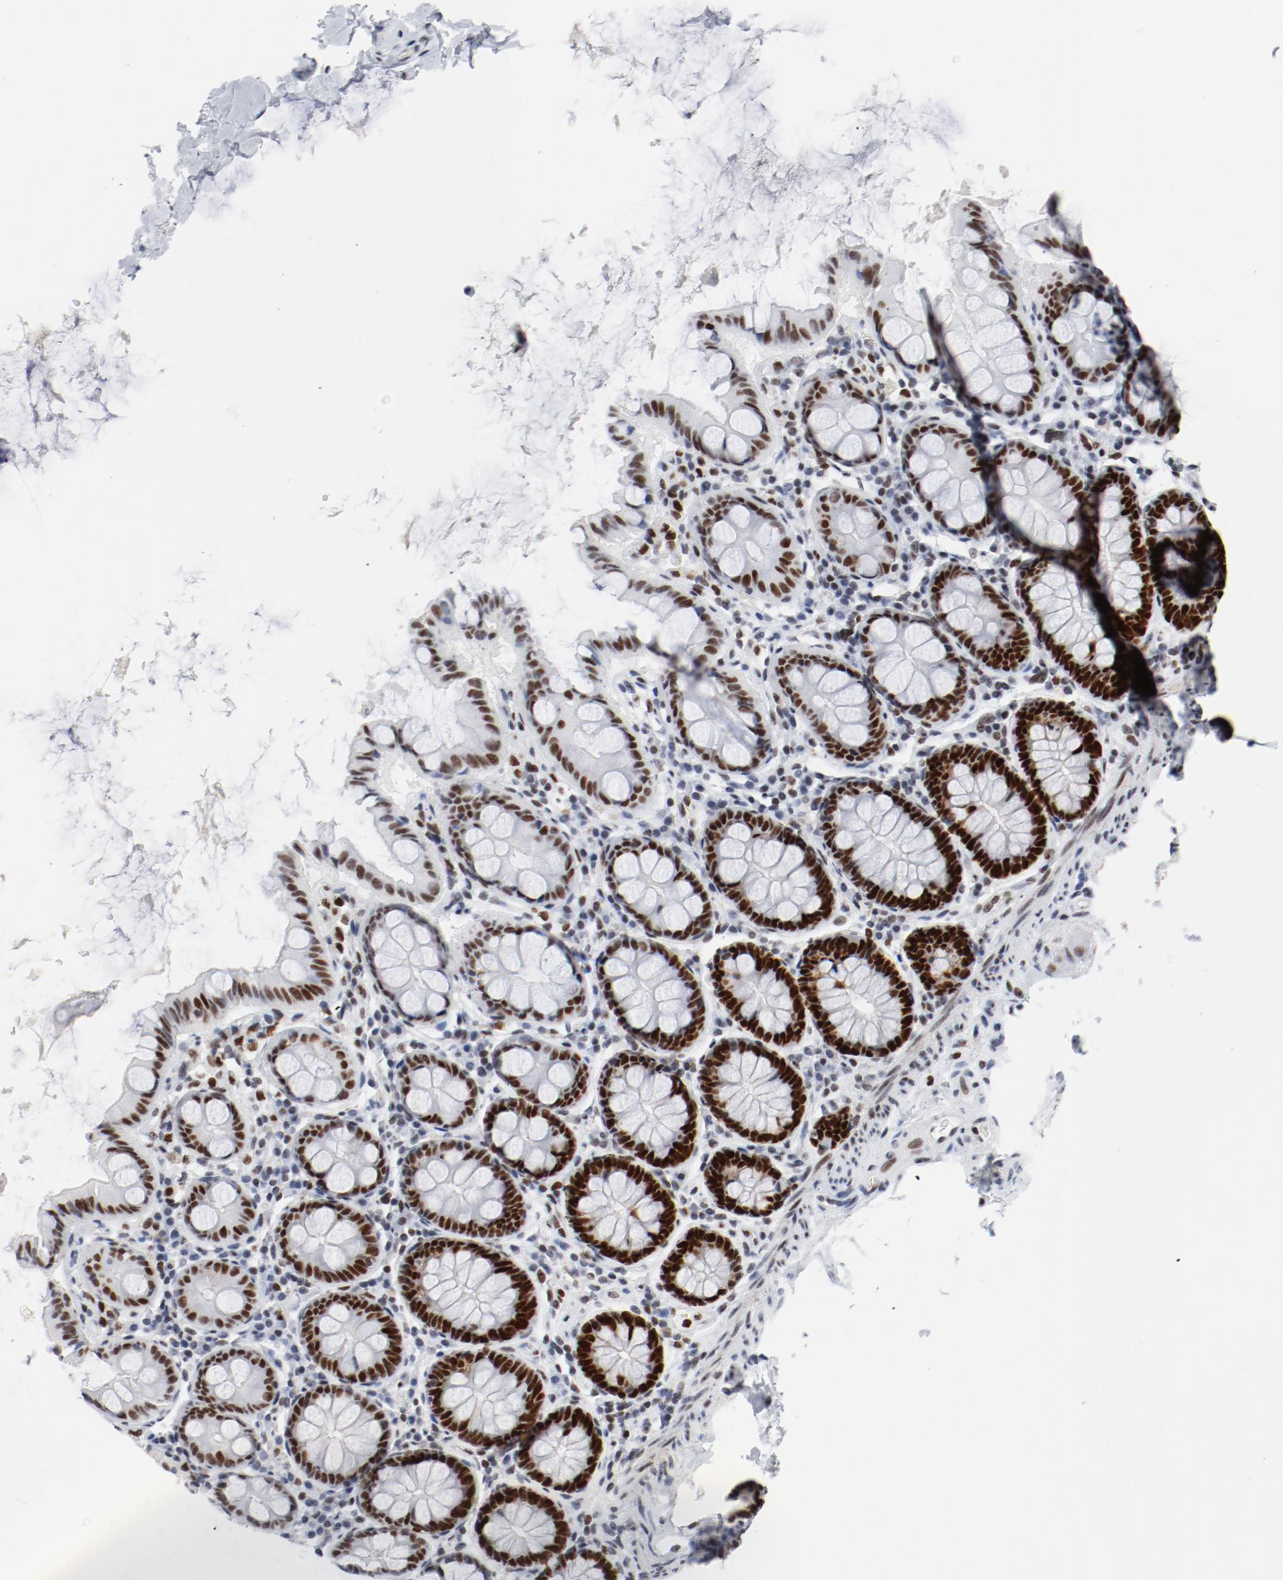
{"staining": {"intensity": "moderate", "quantity": ">75%", "location": "nuclear"}, "tissue": "colon", "cell_type": "Endothelial cells", "image_type": "normal", "snomed": [{"axis": "morphology", "description": "Normal tissue, NOS"}, {"axis": "topography", "description": "Colon"}], "caption": "The immunohistochemical stain highlights moderate nuclear expression in endothelial cells of normal colon.", "gene": "POLD1", "patient": {"sex": "female", "age": 61}}